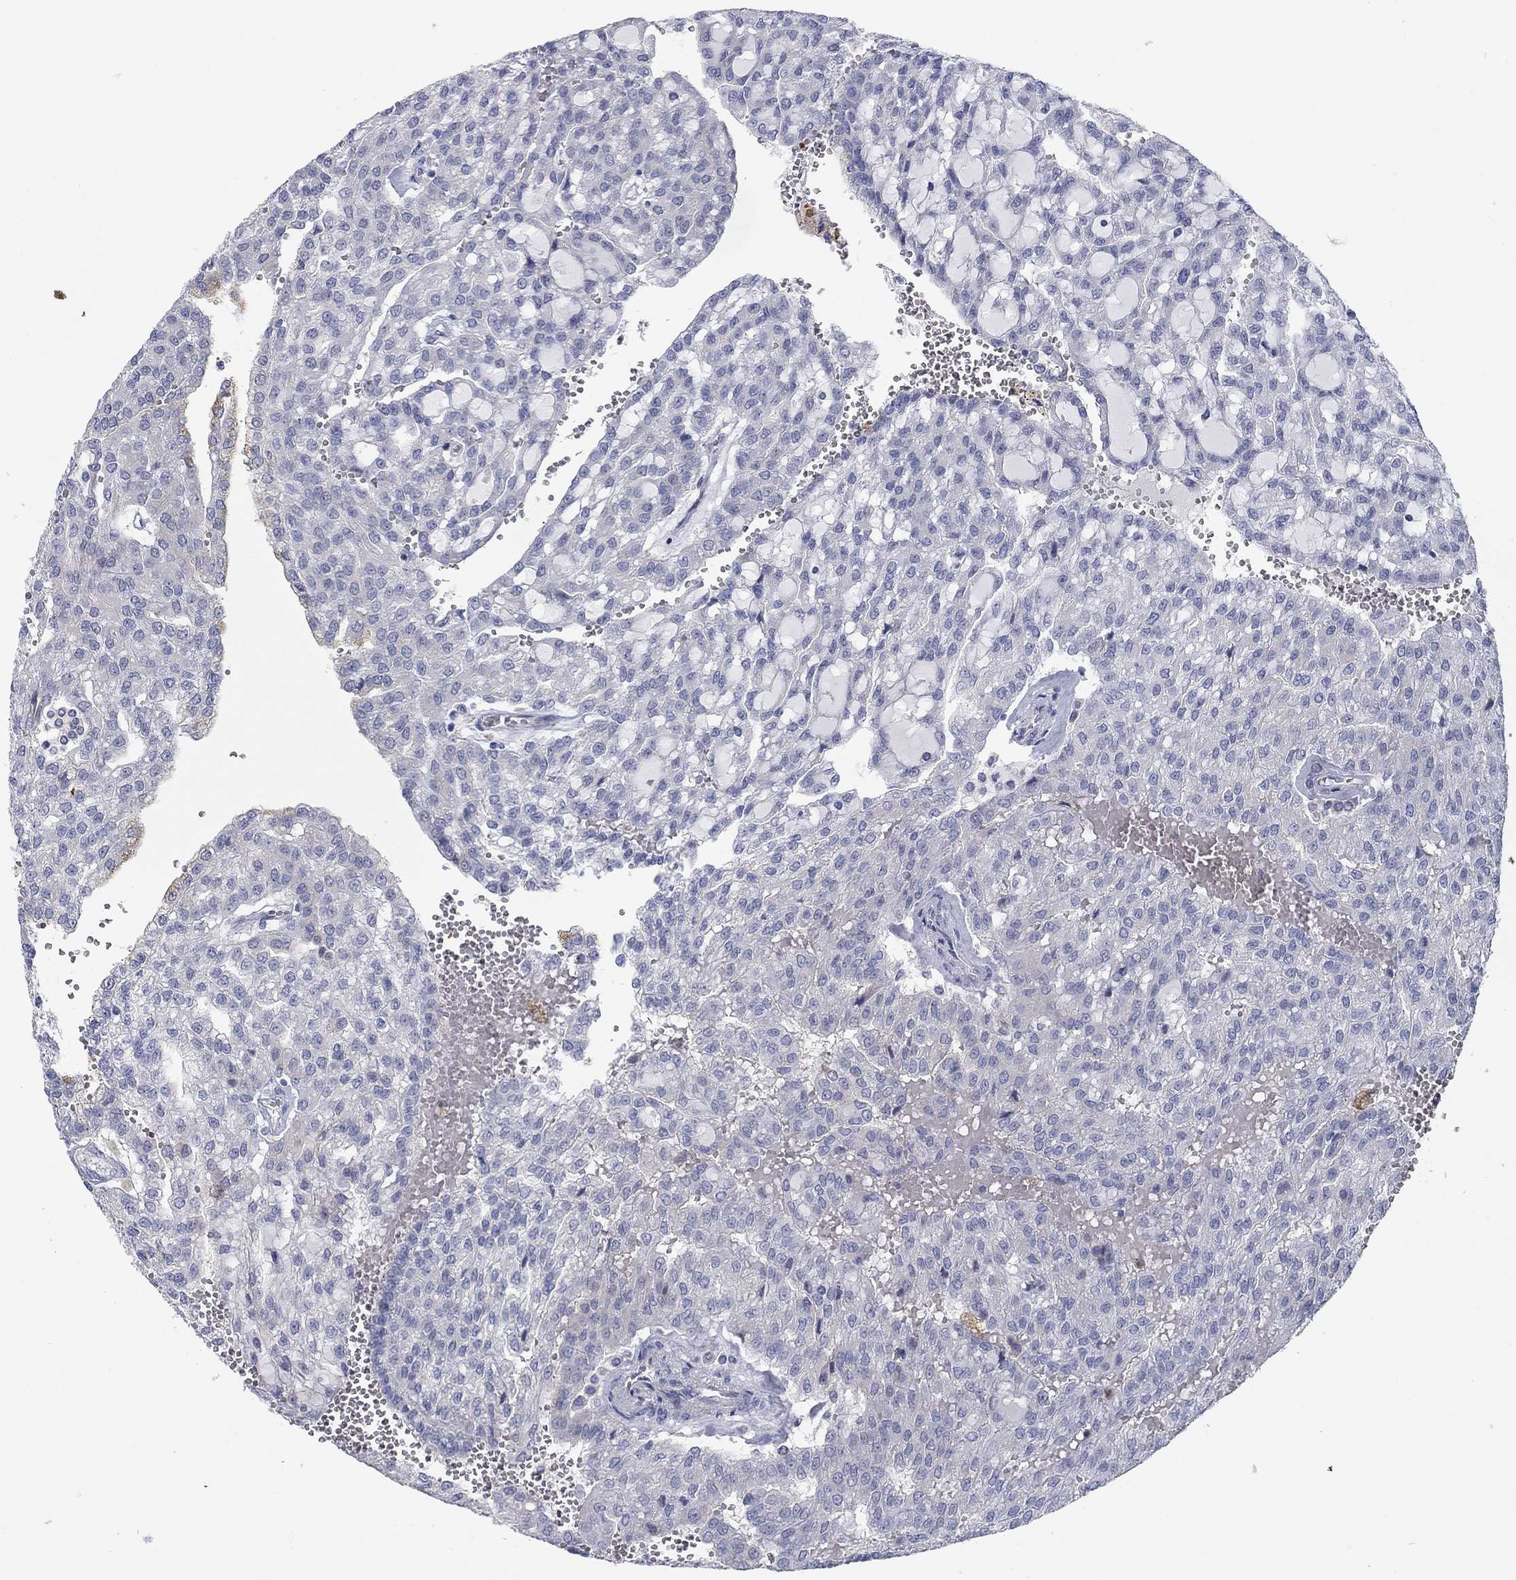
{"staining": {"intensity": "negative", "quantity": "none", "location": "none"}, "tissue": "renal cancer", "cell_type": "Tumor cells", "image_type": "cancer", "snomed": [{"axis": "morphology", "description": "Adenocarcinoma, NOS"}, {"axis": "topography", "description": "Kidney"}], "caption": "Human renal cancer stained for a protein using immunohistochemistry reveals no staining in tumor cells.", "gene": "CALB1", "patient": {"sex": "male", "age": 63}}